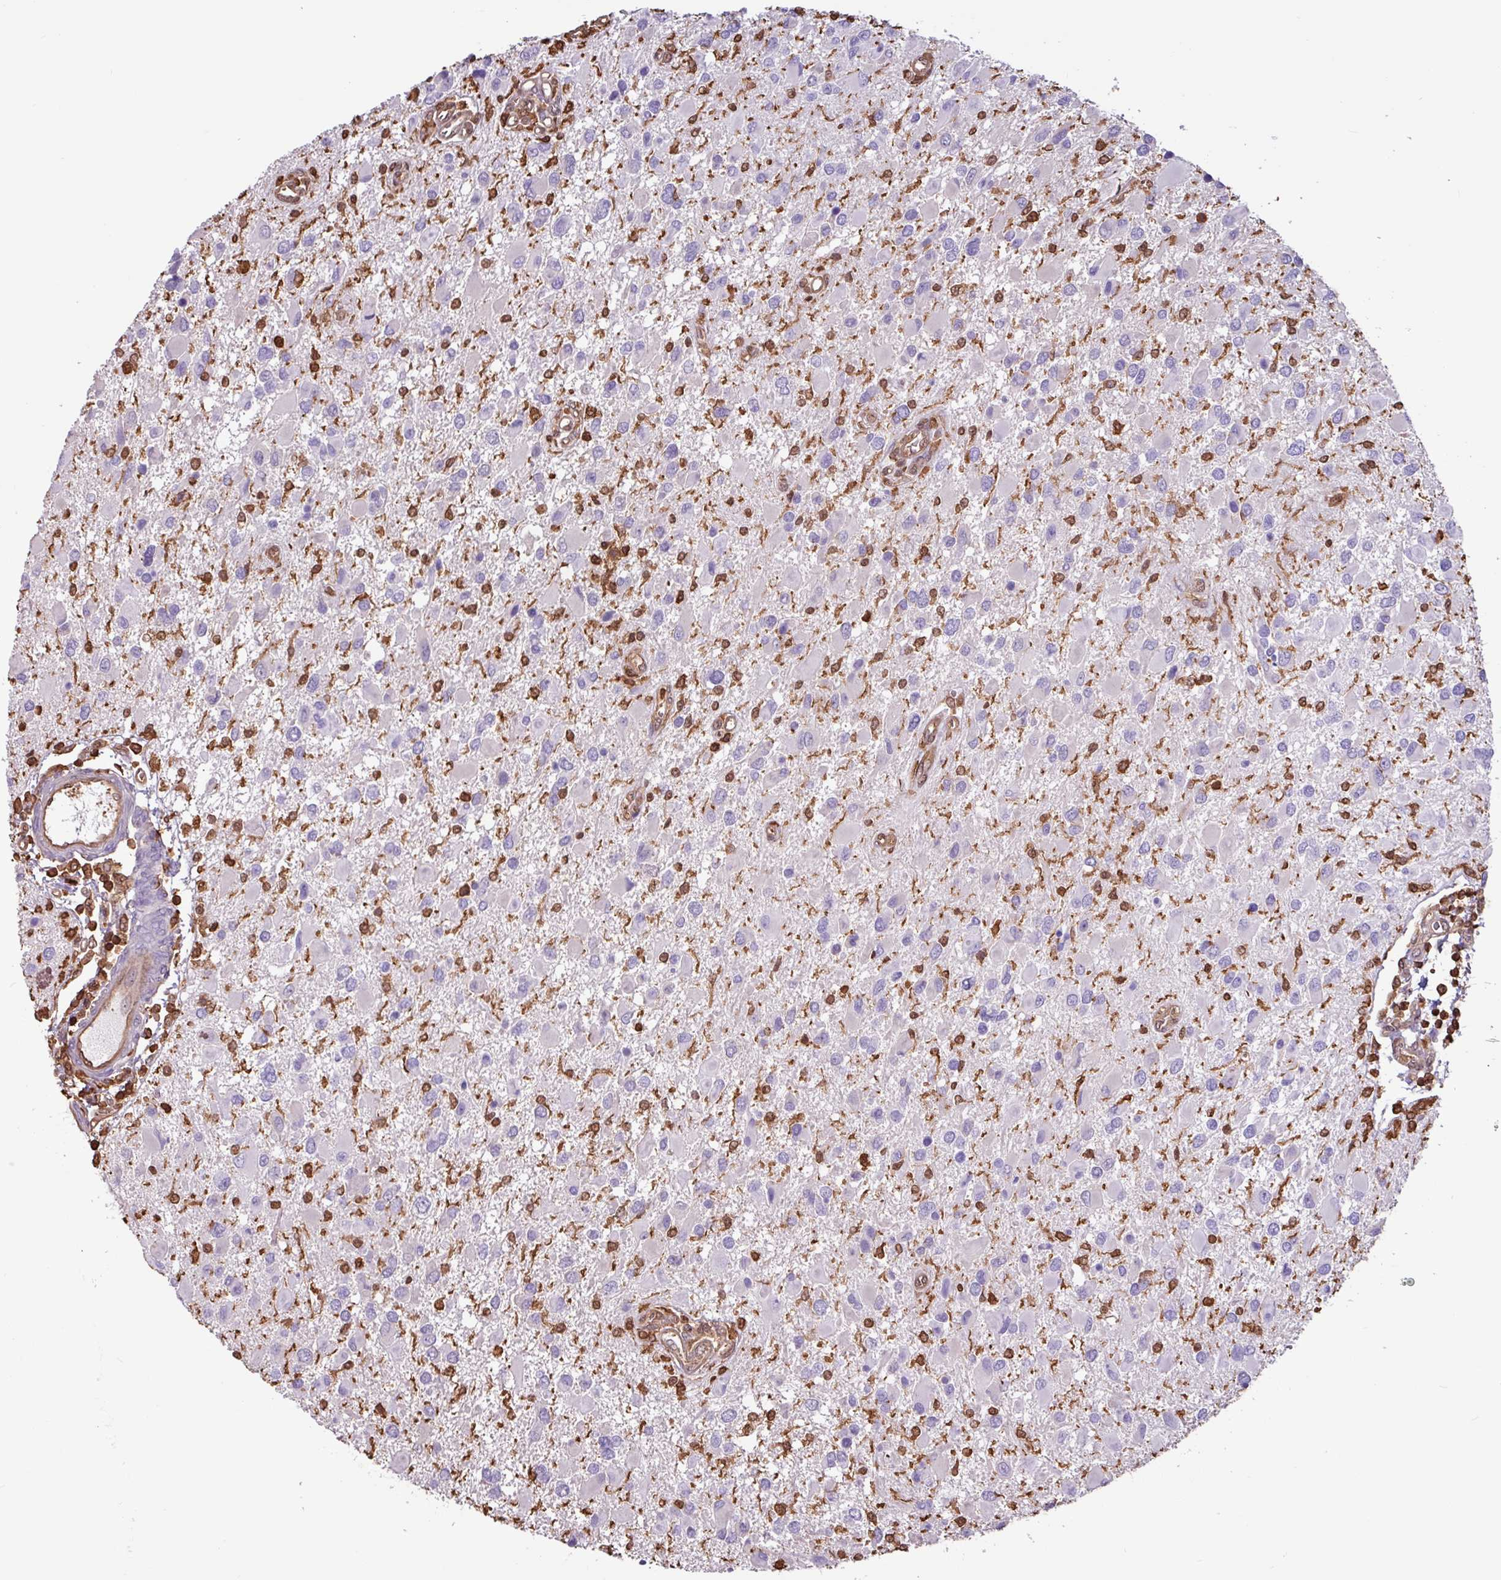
{"staining": {"intensity": "negative", "quantity": "none", "location": "none"}, "tissue": "glioma", "cell_type": "Tumor cells", "image_type": "cancer", "snomed": [{"axis": "morphology", "description": "Glioma, malignant, High grade"}, {"axis": "topography", "description": "Brain"}], "caption": "Glioma stained for a protein using immunohistochemistry (IHC) reveals no staining tumor cells.", "gene": "ARHGDIB", "patient": {"sex": "male", "age": 53}}